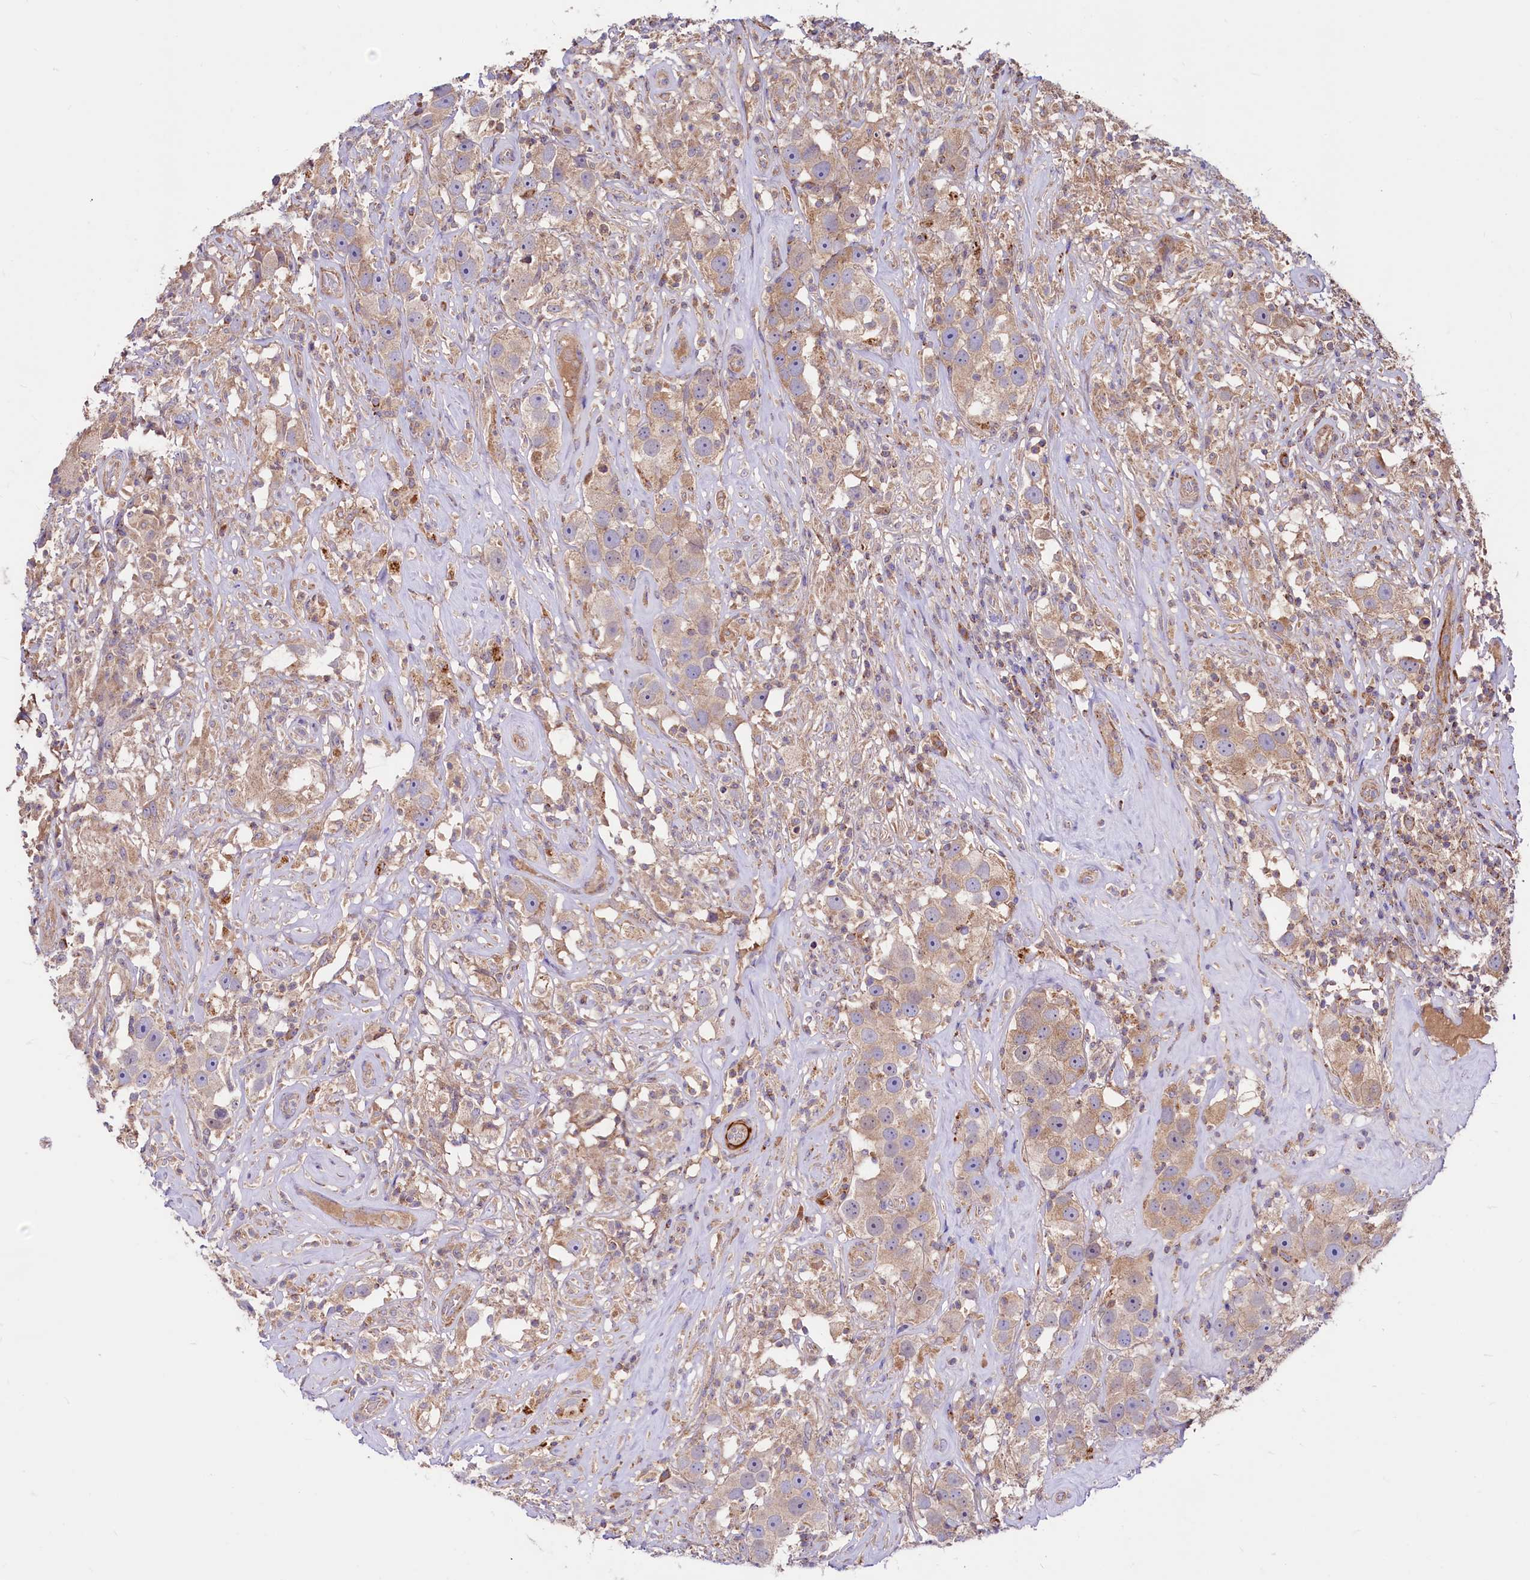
{"staining": {"intensity": "weak", "quantity": "25%-75%", "location": "cytoplasmic/membranous"}, "tissue": "testis cancer", "cell_type": "Tumor cells", "image_type": "cancer", "snomed": [{"axis": "morphology", "description": "Seminoma, NOS"}, {"axis": "topography", "description": "Testis"}], "caption": "Testis cancer (seminoma) stained for a protein displays weak cytoplasmic/membranous positivity in tumor cells.", "gene": "CIAO3", "patient": {"sex": "male", "age": 49}}